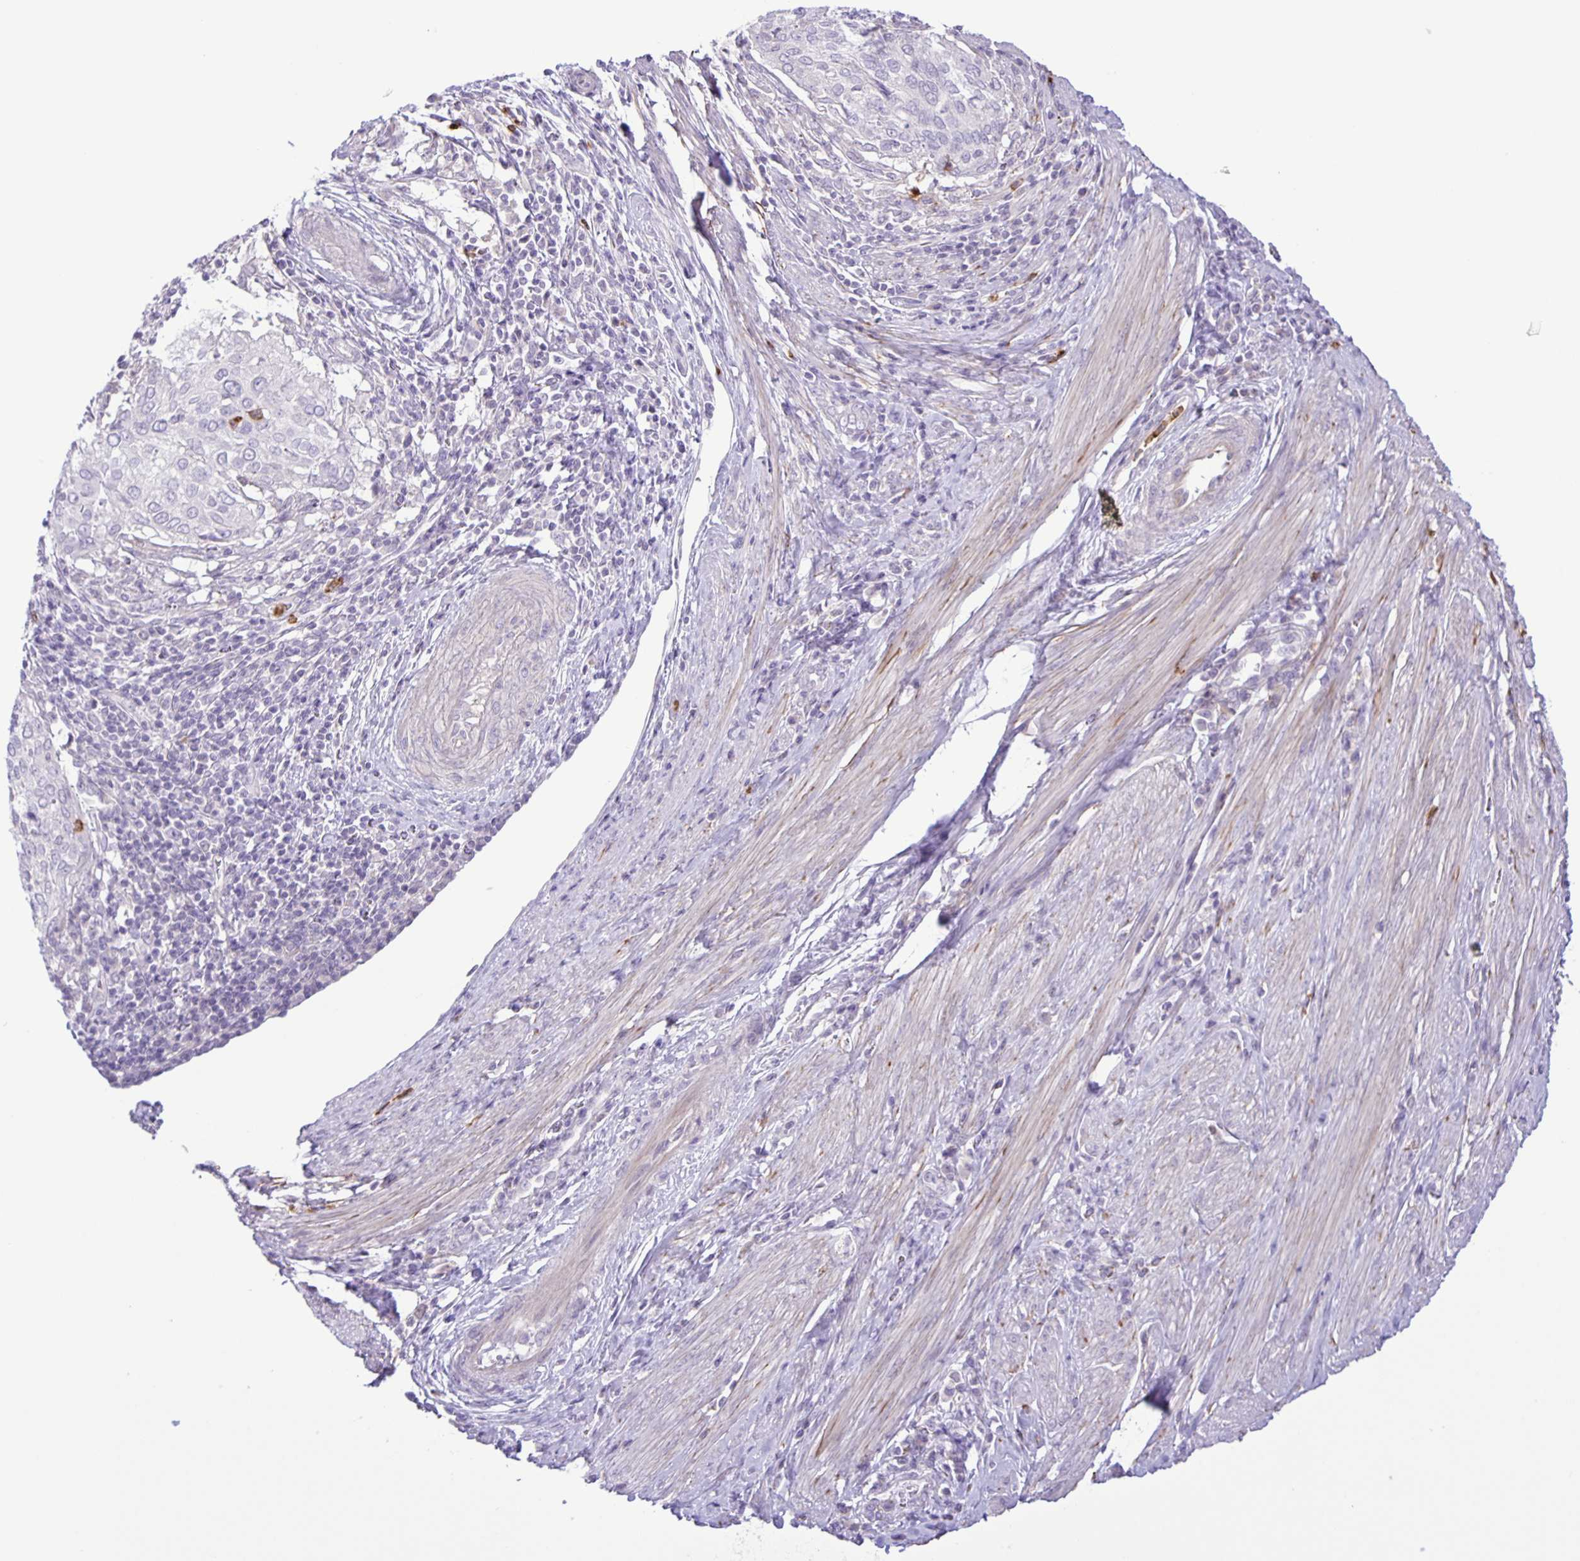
{"staining": {"intensity": "negative", "quantity": "none", "location": "none"}, "tissue": "cervical cancer", "cell_type": "Tumor cells", "image_type": "cancer", "snomed": [{"axis": "morphology", "description": "Squamous cell carcinoma, NOS"}, {"axis": "topography", "description": "Cervix"}], "caption": "DAB immunohistochemical staining of human cervical squamous cell carcinoma reveals no significant expression in tumor cells.", "gene": "ADCK1", "patient": {"sex": "female", "age": 38}}